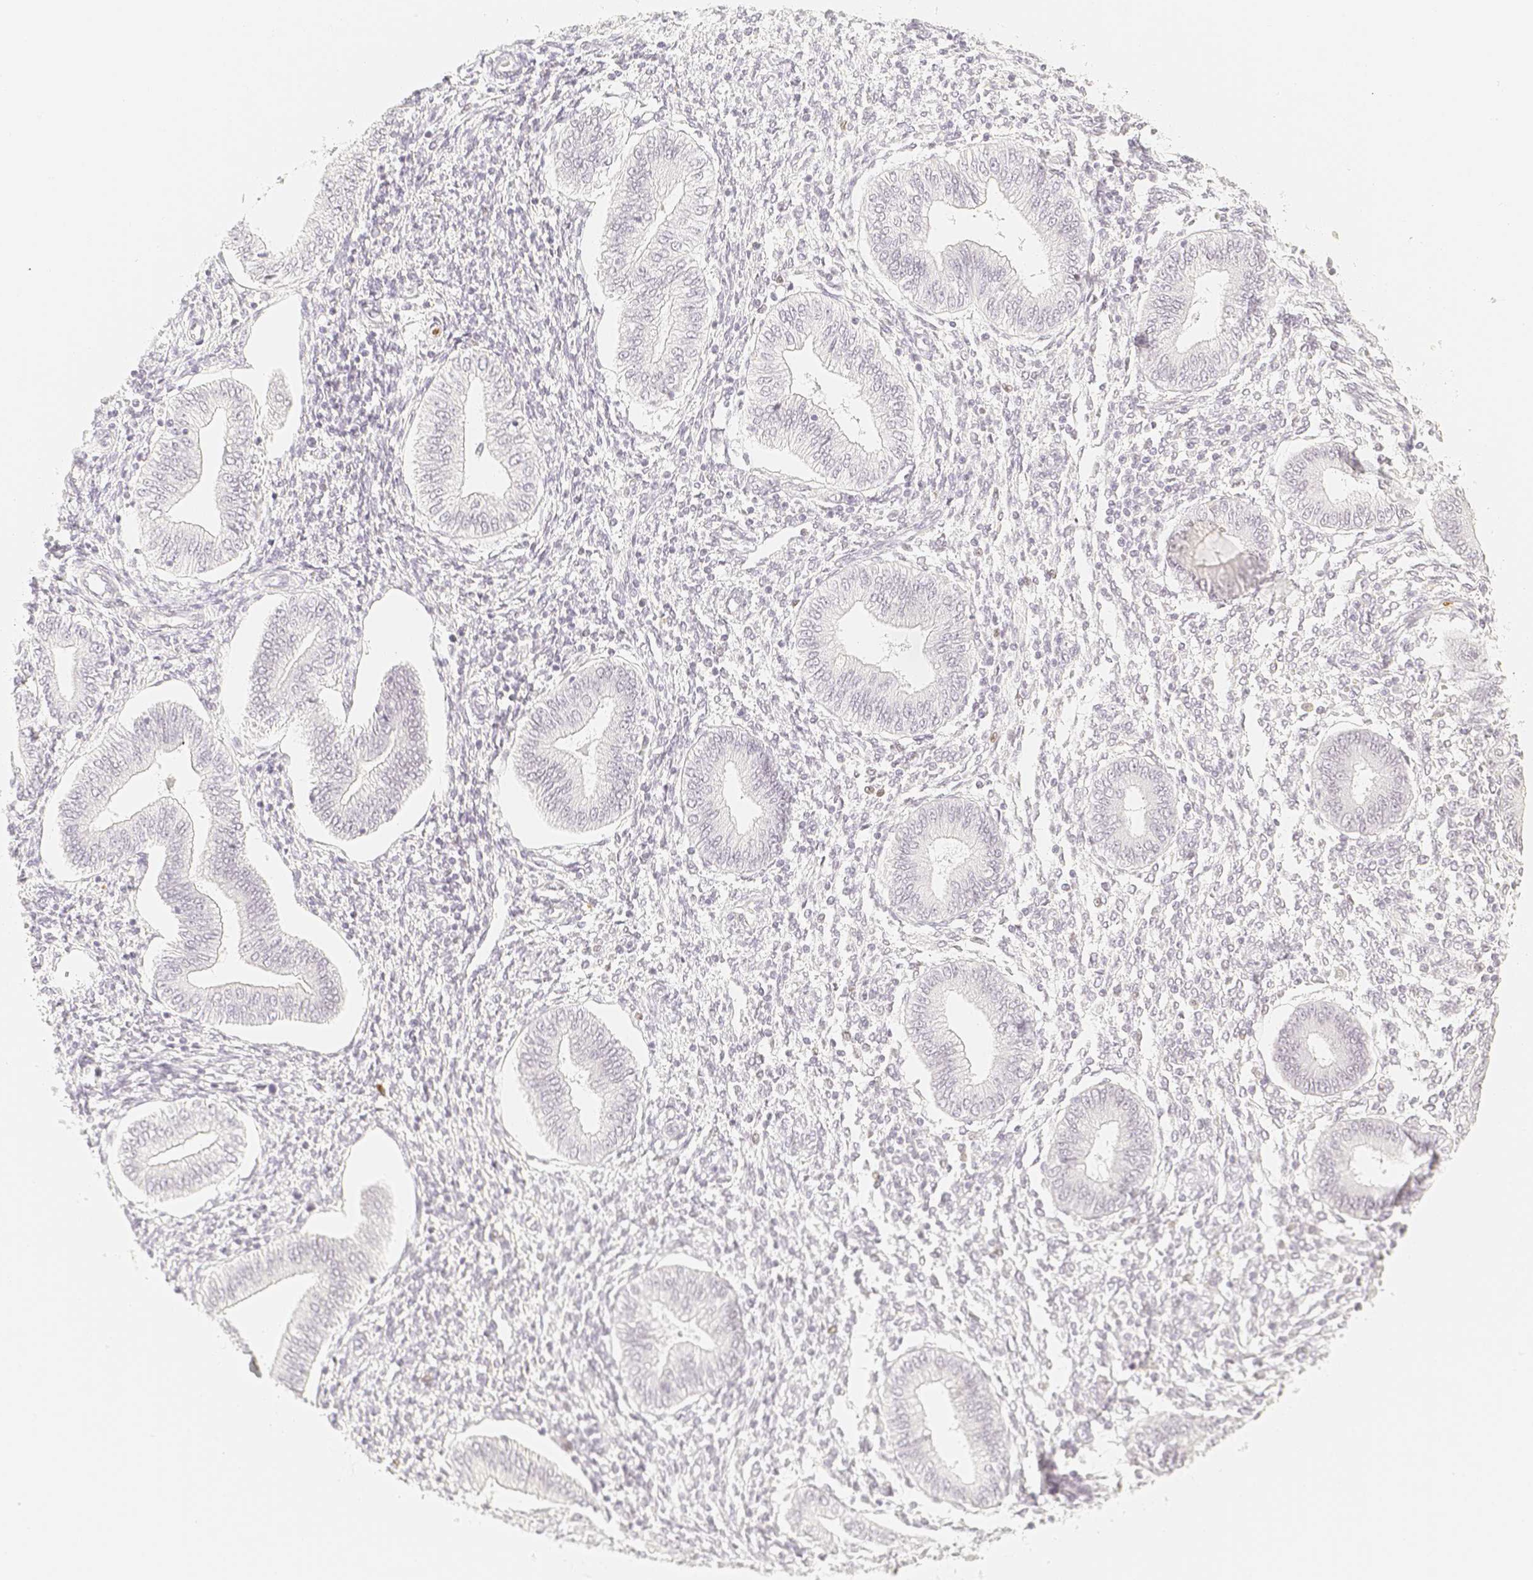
{"staining": {"intensity": "negative", "quantity": "none", "location": "none"}, "tissue": "endometrium", "cell_type": "Cells in endometrial stroma", "image_type": "normal", "snomed": [{"axis": "morphology", "description": "Normal tissue, NOS"}, {"axis": "topography", "description": "Endometrium"}], "caption": "Cells in endometrial stroma show no significant expression in unremarkable endometrium. (DAB immunohistochemistry visualized using brightfield microscopy, high magnification).", "gene": "PADI4", "patient": {"sex": "female", "age": 50}}